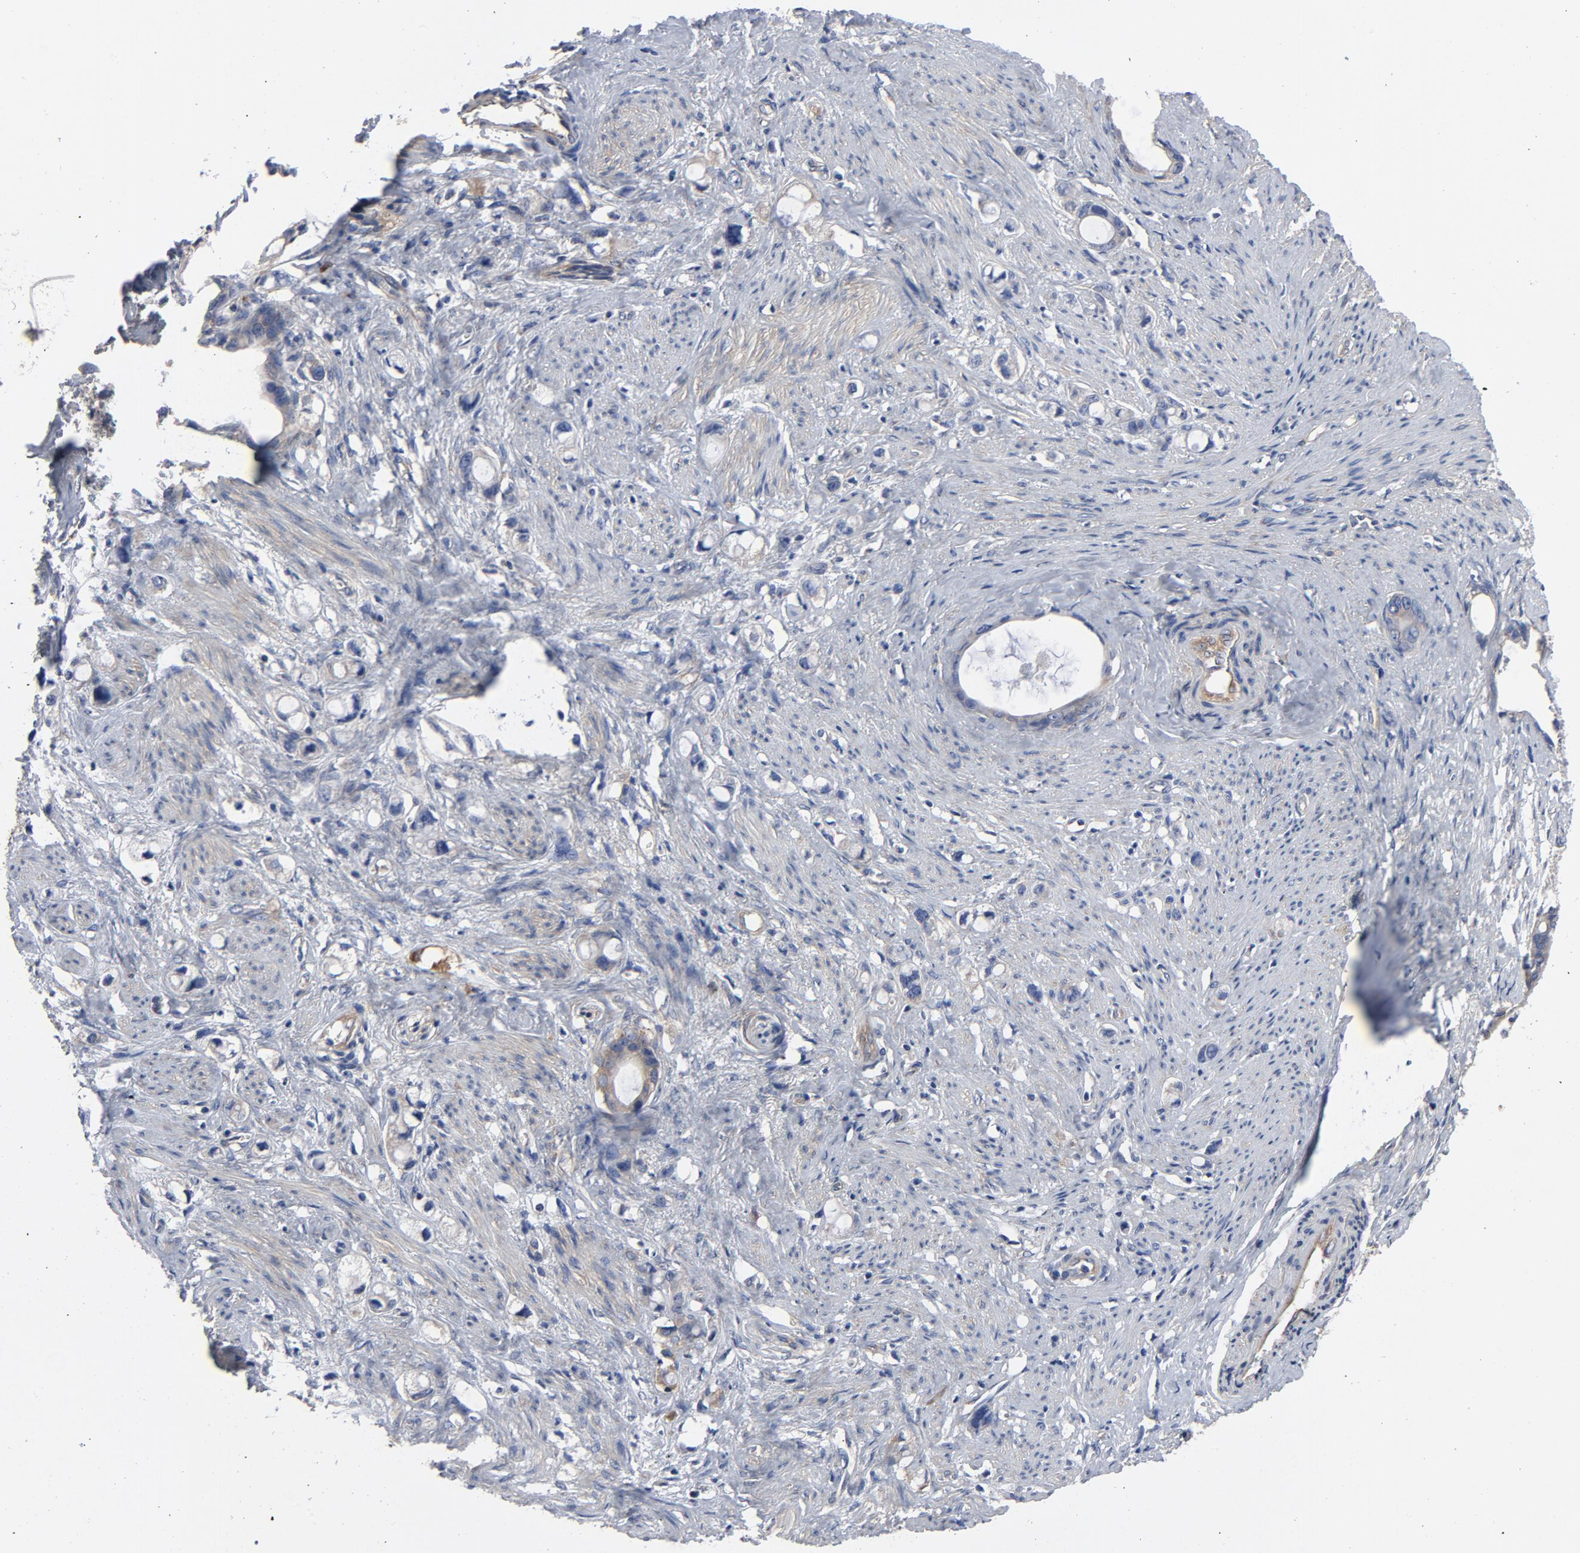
{"staining": {"intensity": "moderate", "quantity": ">75%", "location": "cytoplasmic/membranous"}, "tissue": "stomach cancer", "cell_type": "Tumor cells", "image_type": "cancer", "snomed": [{"axis": "morphology", "description": "Adenocarcinoma, NOS"}, {"axis": "topography", "description": "Stomach"}], "caption": "Tumor cells display medium levels of moderate cytoplasmic/membranous staining in about >75% of cells in stomach adenocarcinoma. Nuclei are stained in blue.", "gene": "DYNLT3", "patient": {"sex": "female", "age": 75}}